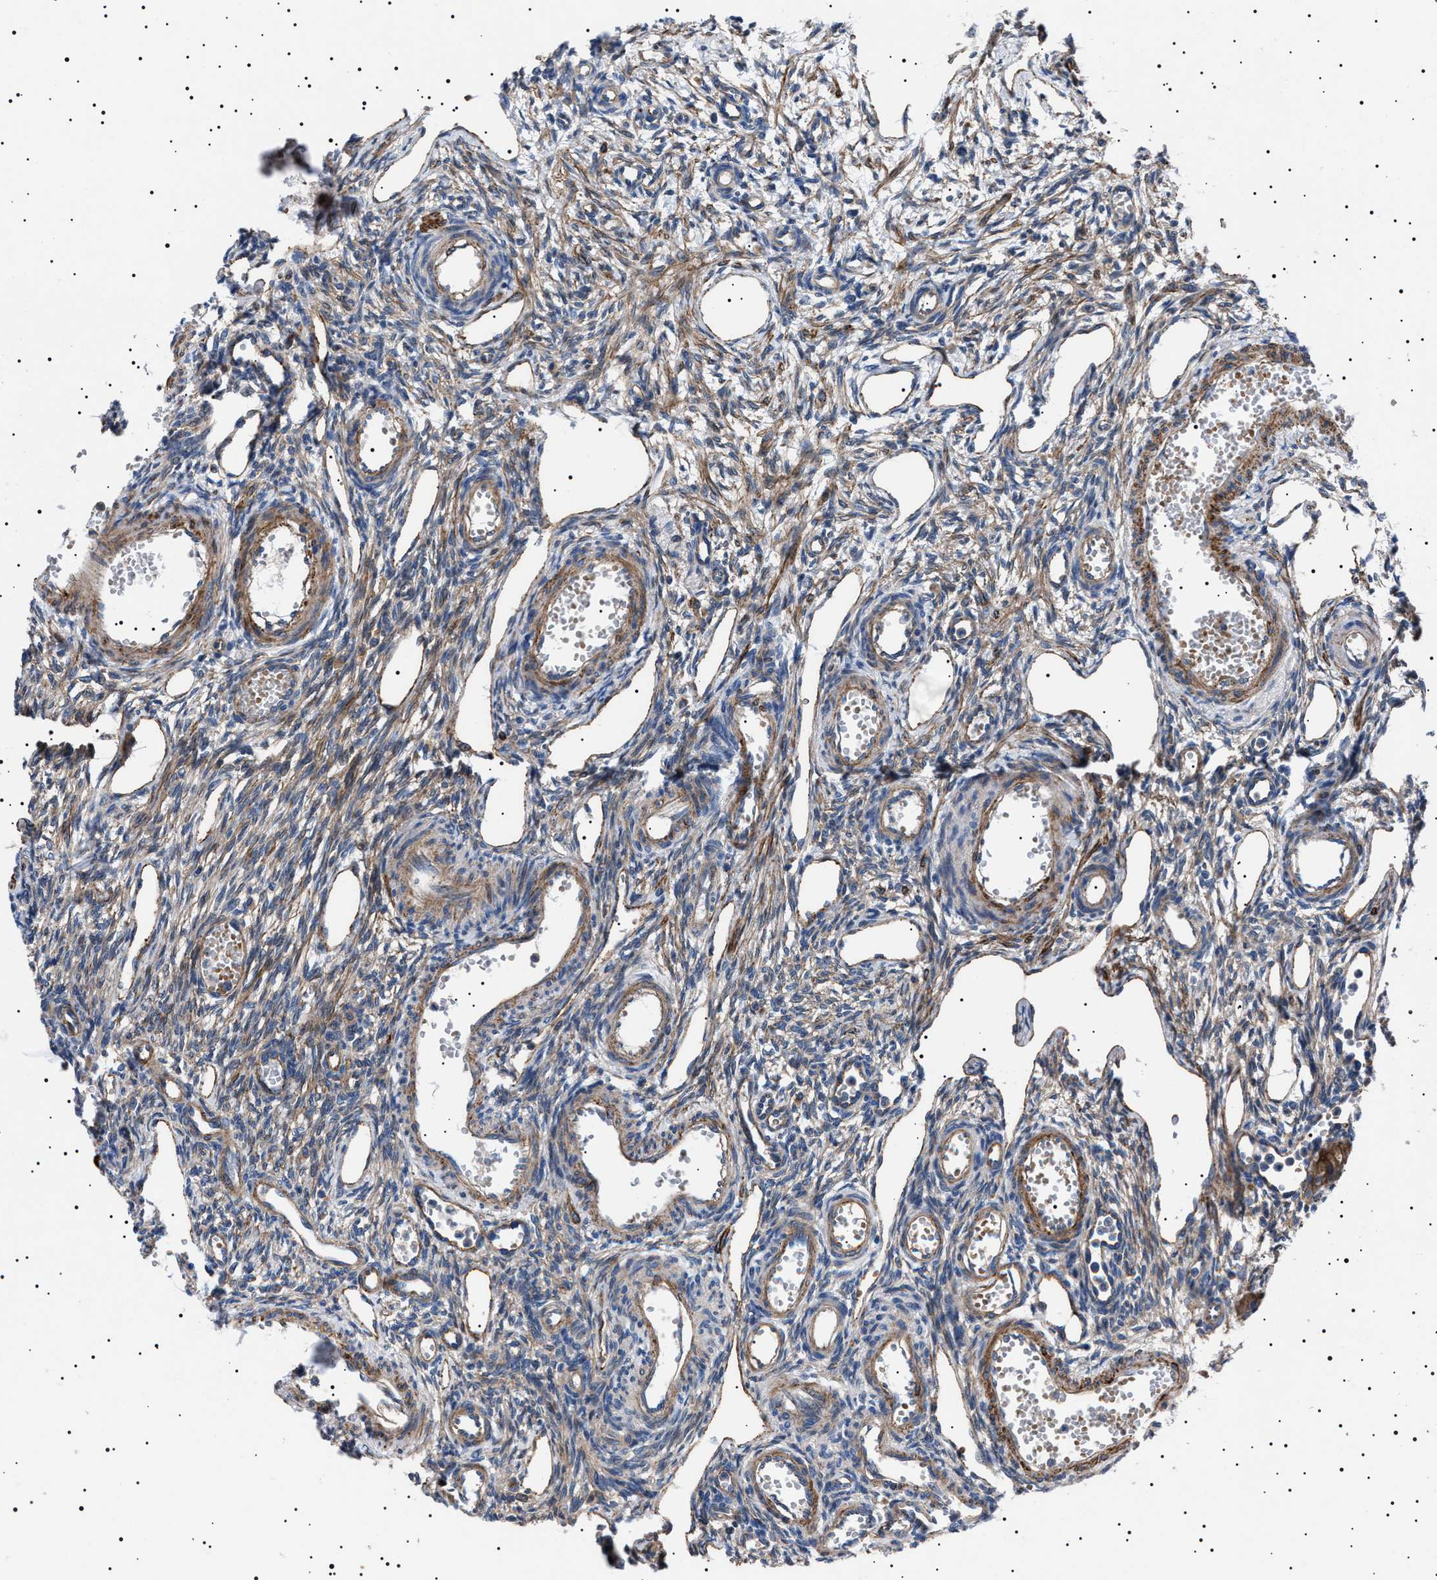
{"staining": {"intensity": "moderate", "quantity": "25%-75%", "location": "cytoplasmic/membranous"}, "tissue": "ovary", "cell_type": "Ovarian stroma cells", "image_type": "normal", "snomed": [{"axis": "morphology", "description": "Normal tissue, NOS"}, {"axis": "topography", "description": "Ovary"}], "caption": "A high-resolution image shows IHC staining of normal ovary, which shows moderate cytoplasmic/membranous expression in about 25%-75% of ovarian stroma cells. (IHC, brightfield microscopy, high magnification).", "gene": "NEU1", "patient": {"sex": "female", "age": 33}}